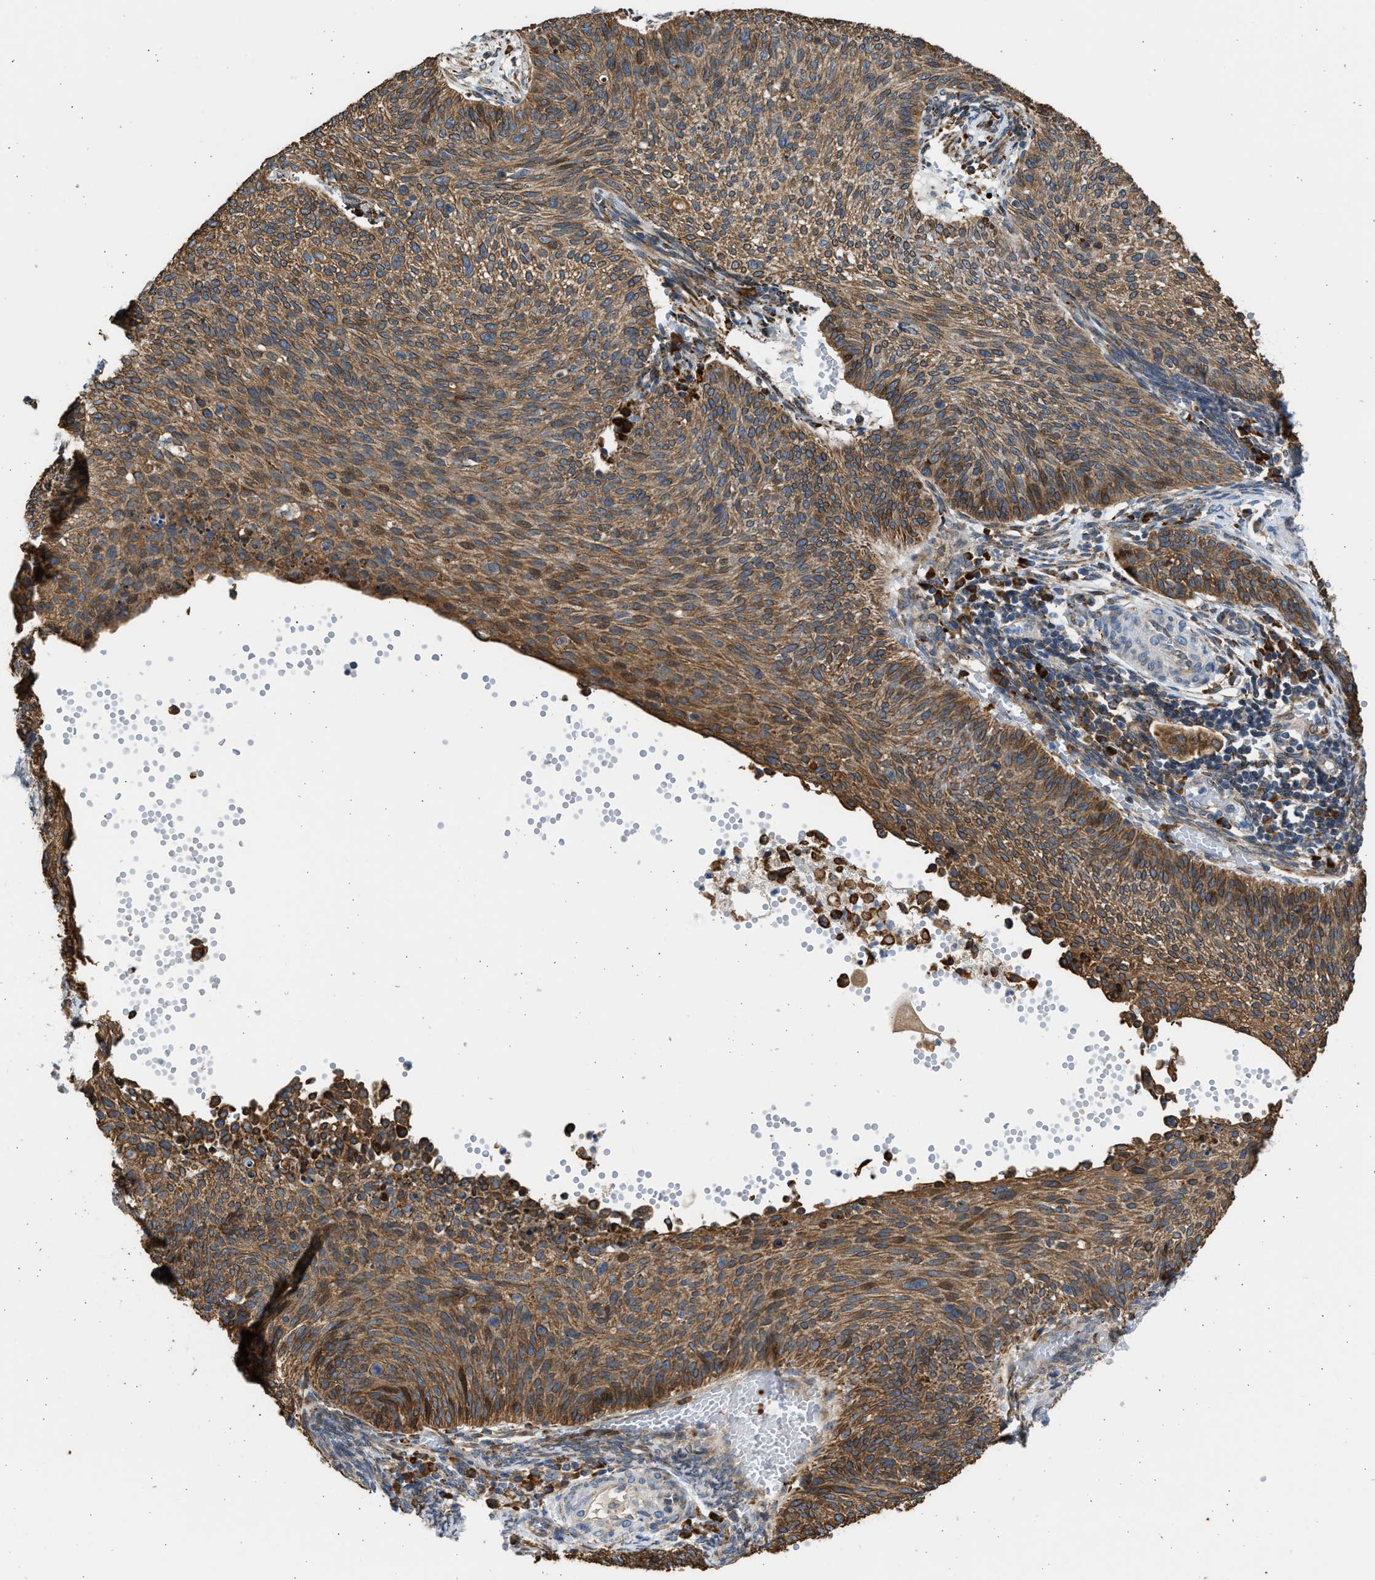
{"staining": {"intensity": "moderate", "quantity": ">75%", "location": "cytoplasmic/membranous,nuclear"}, "tissue": "cervical cancer", "cell_type": "Tumor cells", "image_type": "cancer", "snomed": [{"axis": "morphology", "description": "Squamous cell carcinoma, NOS"}, {"axis": "topography", "description": "Cervix"}], "caption": "There is medium levels of moderate cytoplasmic/membranous and nuclear positivity in tumor cells of cervical squamous cell carcinoma, as demonstrated by immunohistochemical staining (brown color).", "gene": "PLD2", "patient": {"sex": "female", "age": 70}}